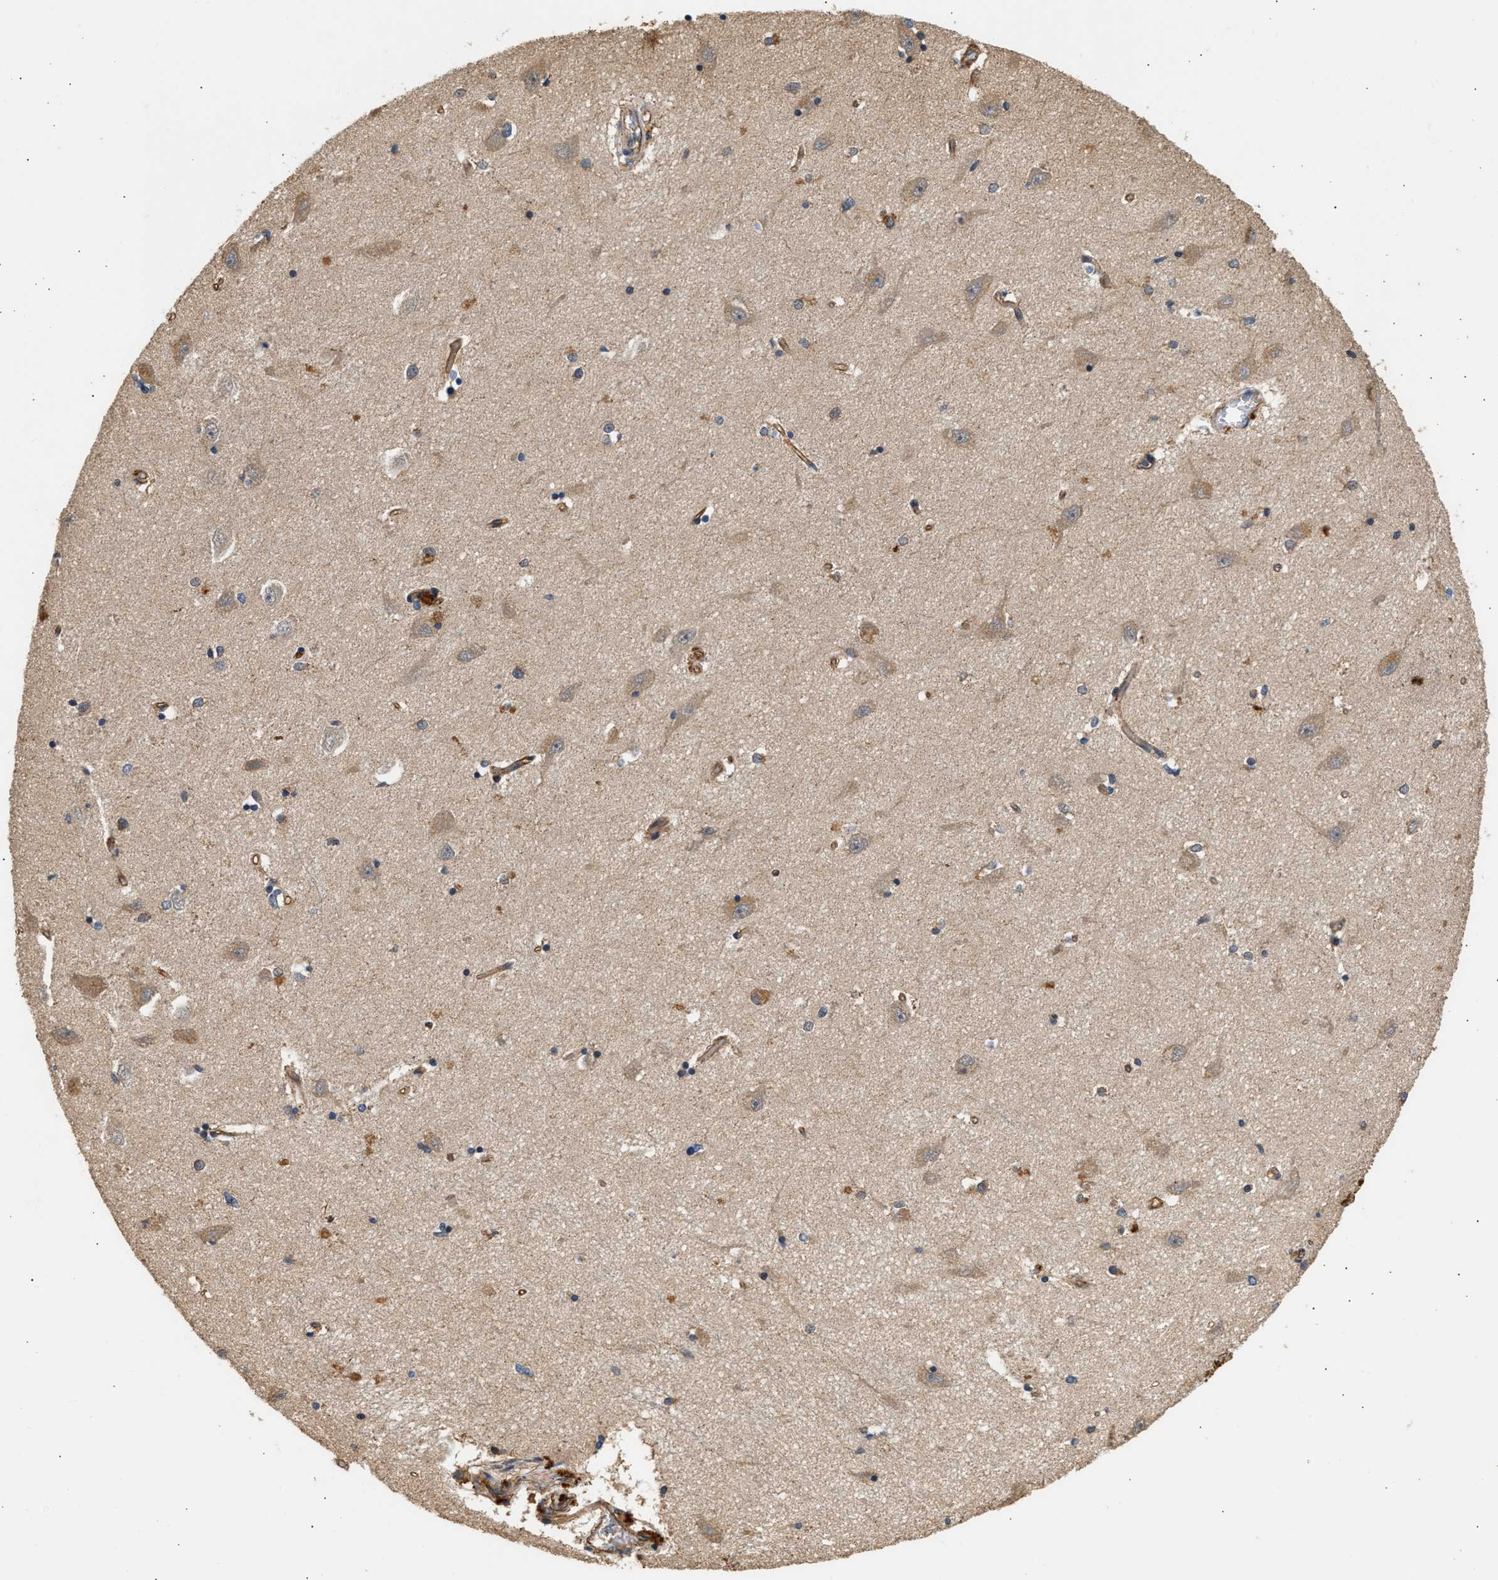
{"staining": {"intensity": "weak", "quantity": "25%-75%", "location": "cytoplasmic/membranous"}, "tissue": "hippocampus", "cell_type": "Glial cells", "image_type": "normal", "snomed": [{"axis": "morphology", "description": "Normal tissue, NOS"}, {"axis": "topography", "description": "Hippocampus"}], "caption": "Weak cytoplasmic/membranous protein expression is present in approximately 25%-75% of glial cells in hippocampus. Using DAB (3,3'-diaminobenzidine) (brown) and hematoxylin (blue) stains, captured at high magnification using brightfield microscopy.", "gene": "DUSP14", "patient": {"sex": "male", "age": 45}}